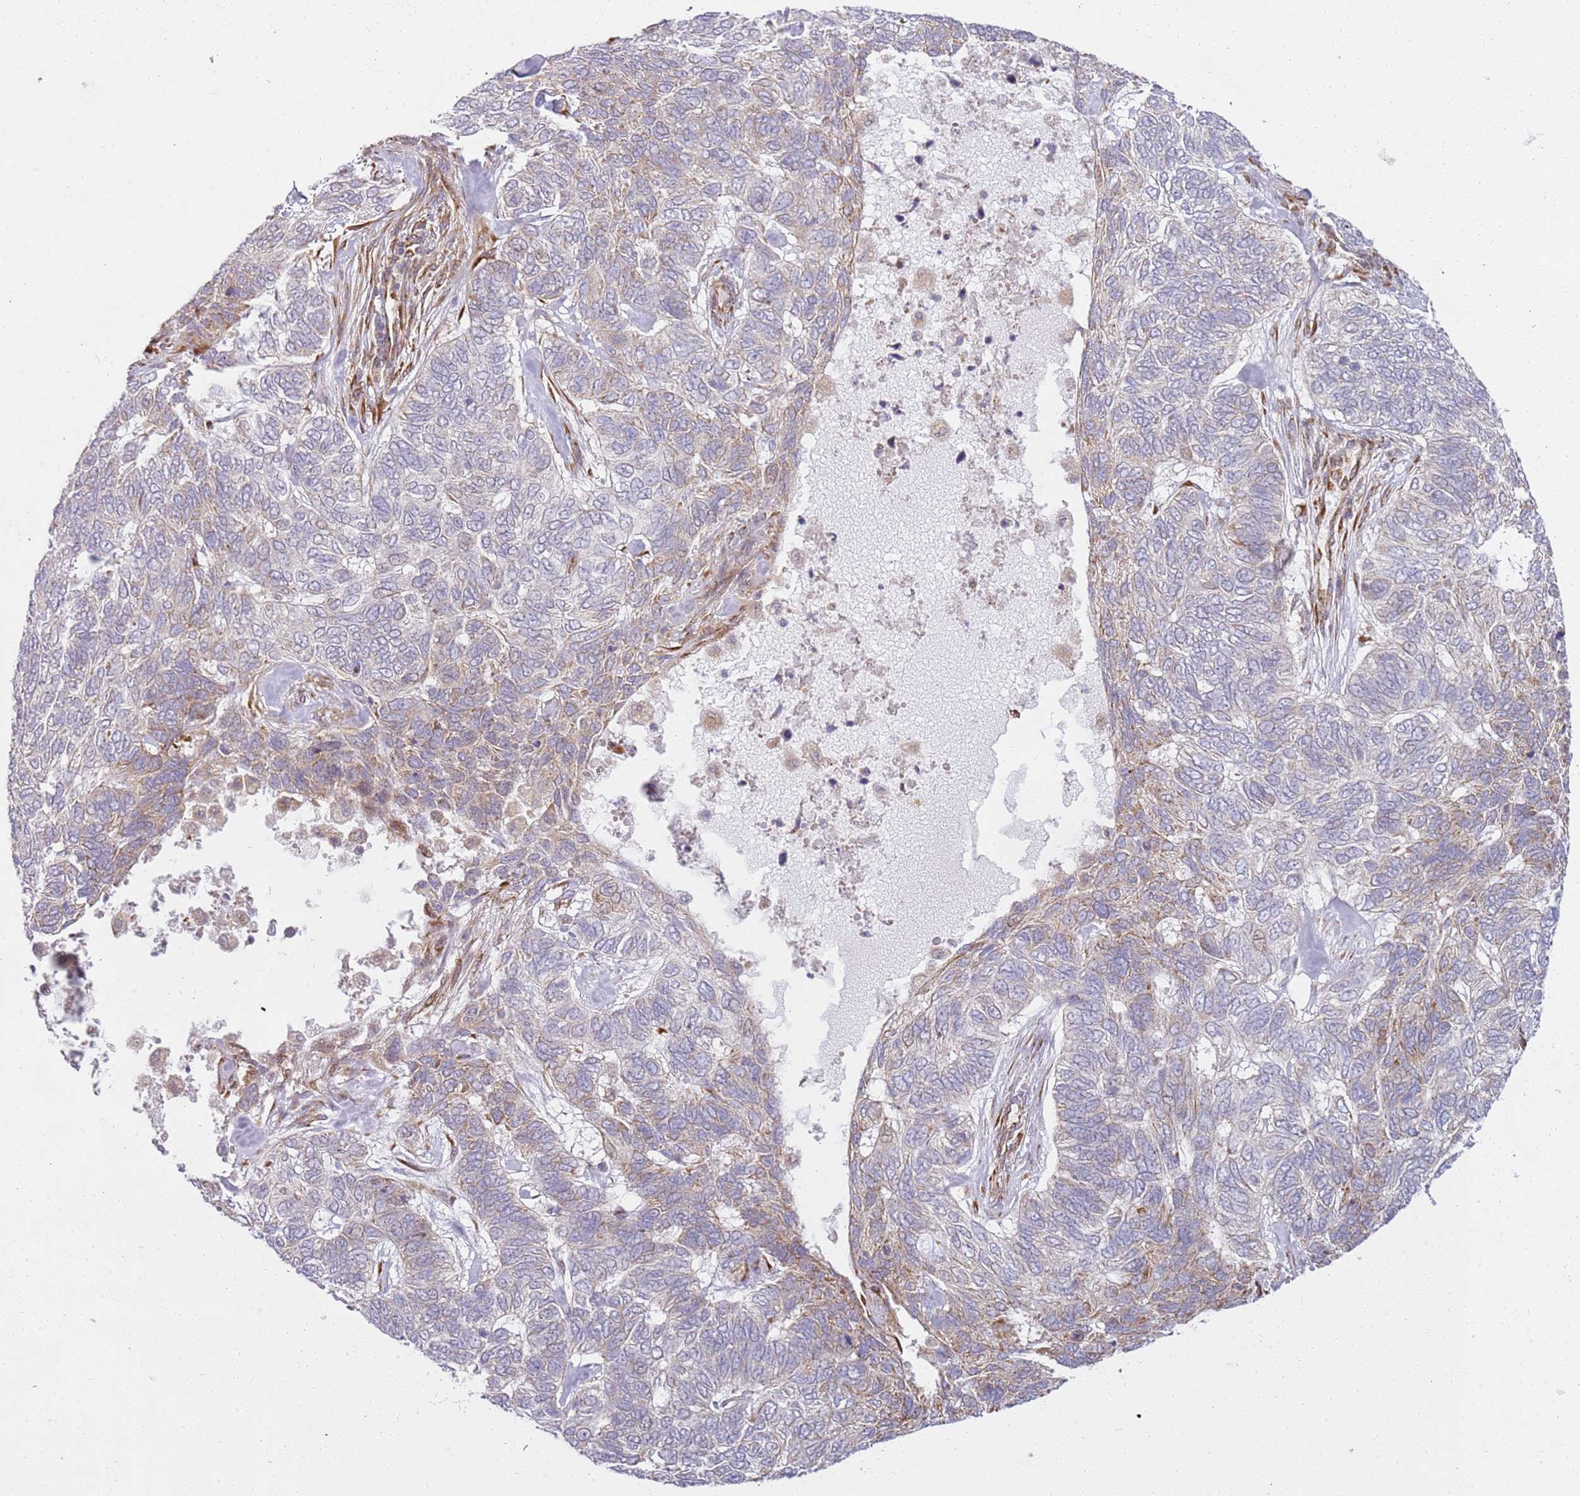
{"staining": {"intensity": "negative", "quantity": "none", "location": "none"}, "tissue": "skin cancer", "cell_type": "Tumor cells", "image_type": "cancer", "snomed": [{"axis": "morphology", "description": "Basal cell carcinoma"}, {"axis": "topography", "description": "Skin"}], "caption": "IHC histopathology image of neoplastic tissue: basal cell carcinoma (skin) stained with DAB demonstrates no significant protein staining in tumor cells. (Stains: DAB immunohistochemistry (IHC) with hematoxylin counter stain, Microscopy: brightfield microscopy at high magnification).", "gene": "GRAP", "patient": {"sex": "female", "age": 65}}